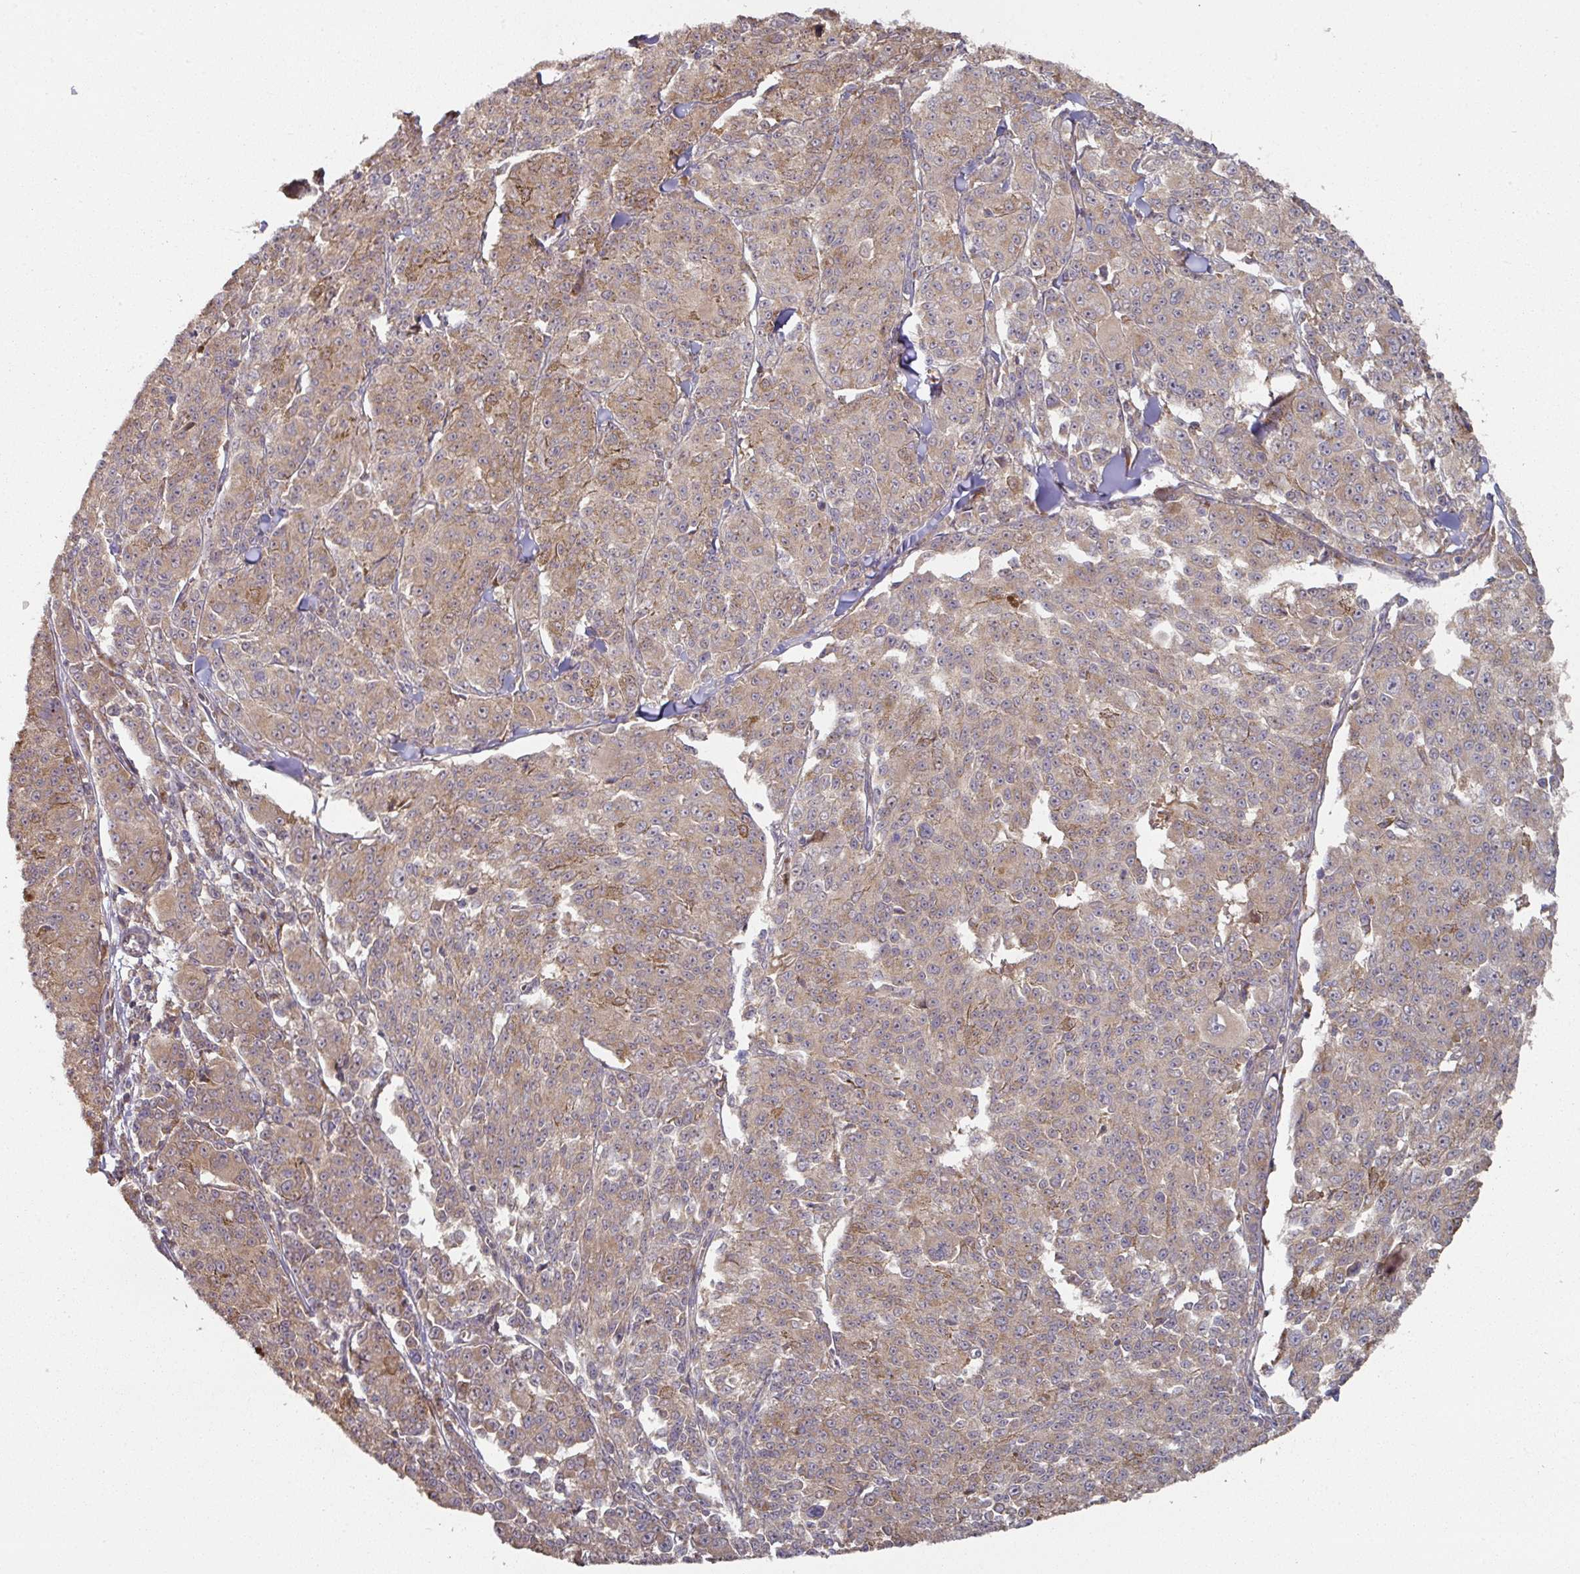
{"staining": {"intensity": "moderate", "quantity": ">75%", "location": "cytoplasmic/membranous"}, "tissue": "melanoma", "cell_type": "Tumor cells", "image_type": "cancer", "snomed": [{"axis": "morphology", "description": "Malignant melanoma, NOS"}, {"axis": "topography", "description": "Skin"}], "caption": "This photomicrograph demonstrates IHC staining of human malignant melanoma, with medium moderate cytoplasmic/membranous expression in about >75% of tumor cells.", "gene": "DNAJC7", "patient": {"sex": "female", "age": 52}}